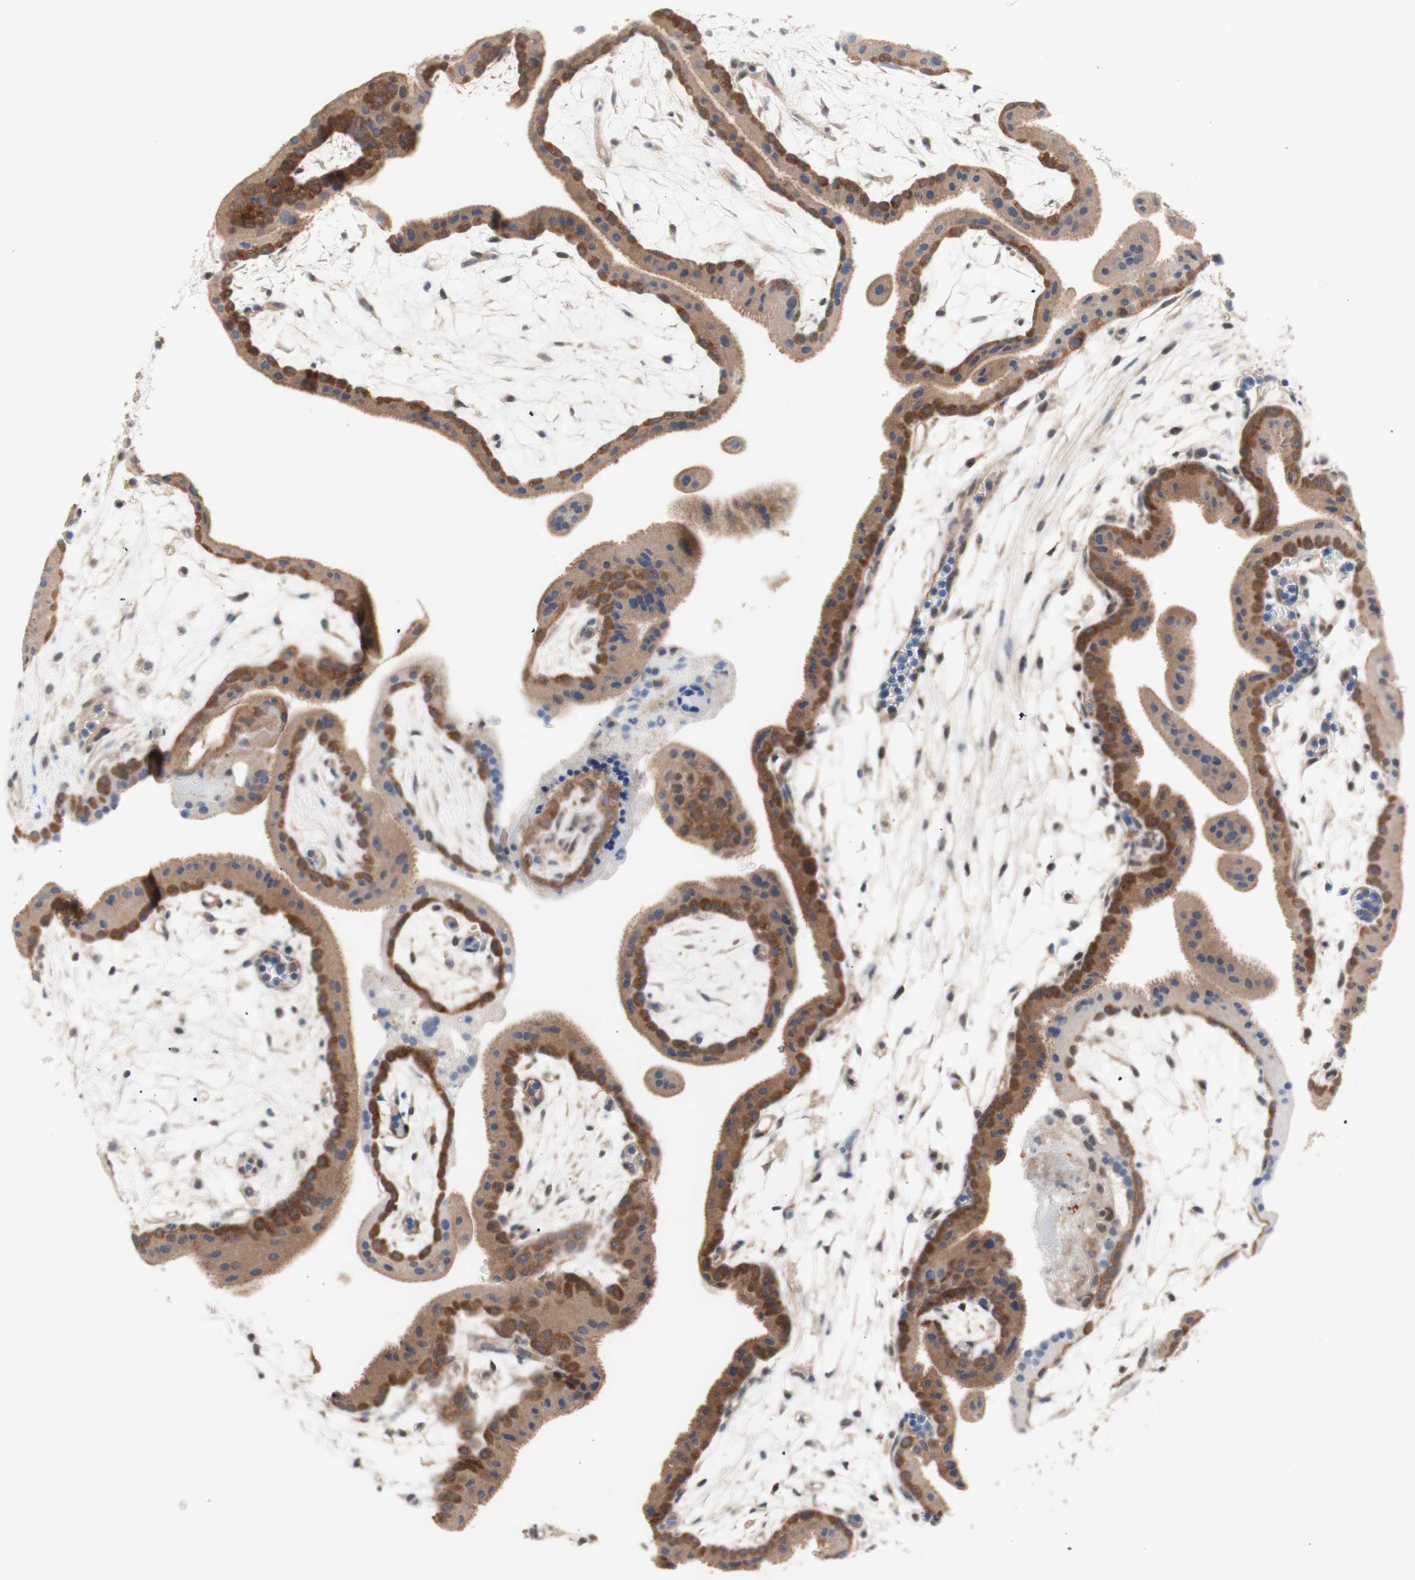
{"staining": {"intensity": "moderate", "quantity": ">75%", "location": "cytoplasmic/membranous"}, "tissue": "placenta", "cell_type": "Trophoblastic cells", "image_type": "normal", "snomed": [{"axis": "morphology", "description": "Normal tissue, NOS"}, {"axis": "topography", "description": "Placenta"}], "caption": "Immunohistochemistry (IHC) of benign human placenta reveals medium levels of moderate cytoplasmic/membranous positivity in approximately >75% of trophoblastic cells. The staining was performed using DAB (3,3'-diaminobenzidine) to visualize the protein expression in brown, while the nuclei were stained in blue with hematoxylin (Magnification: 20x).", "gene": "PRMT5", "patient": {"sex": "female", "age": 19}}